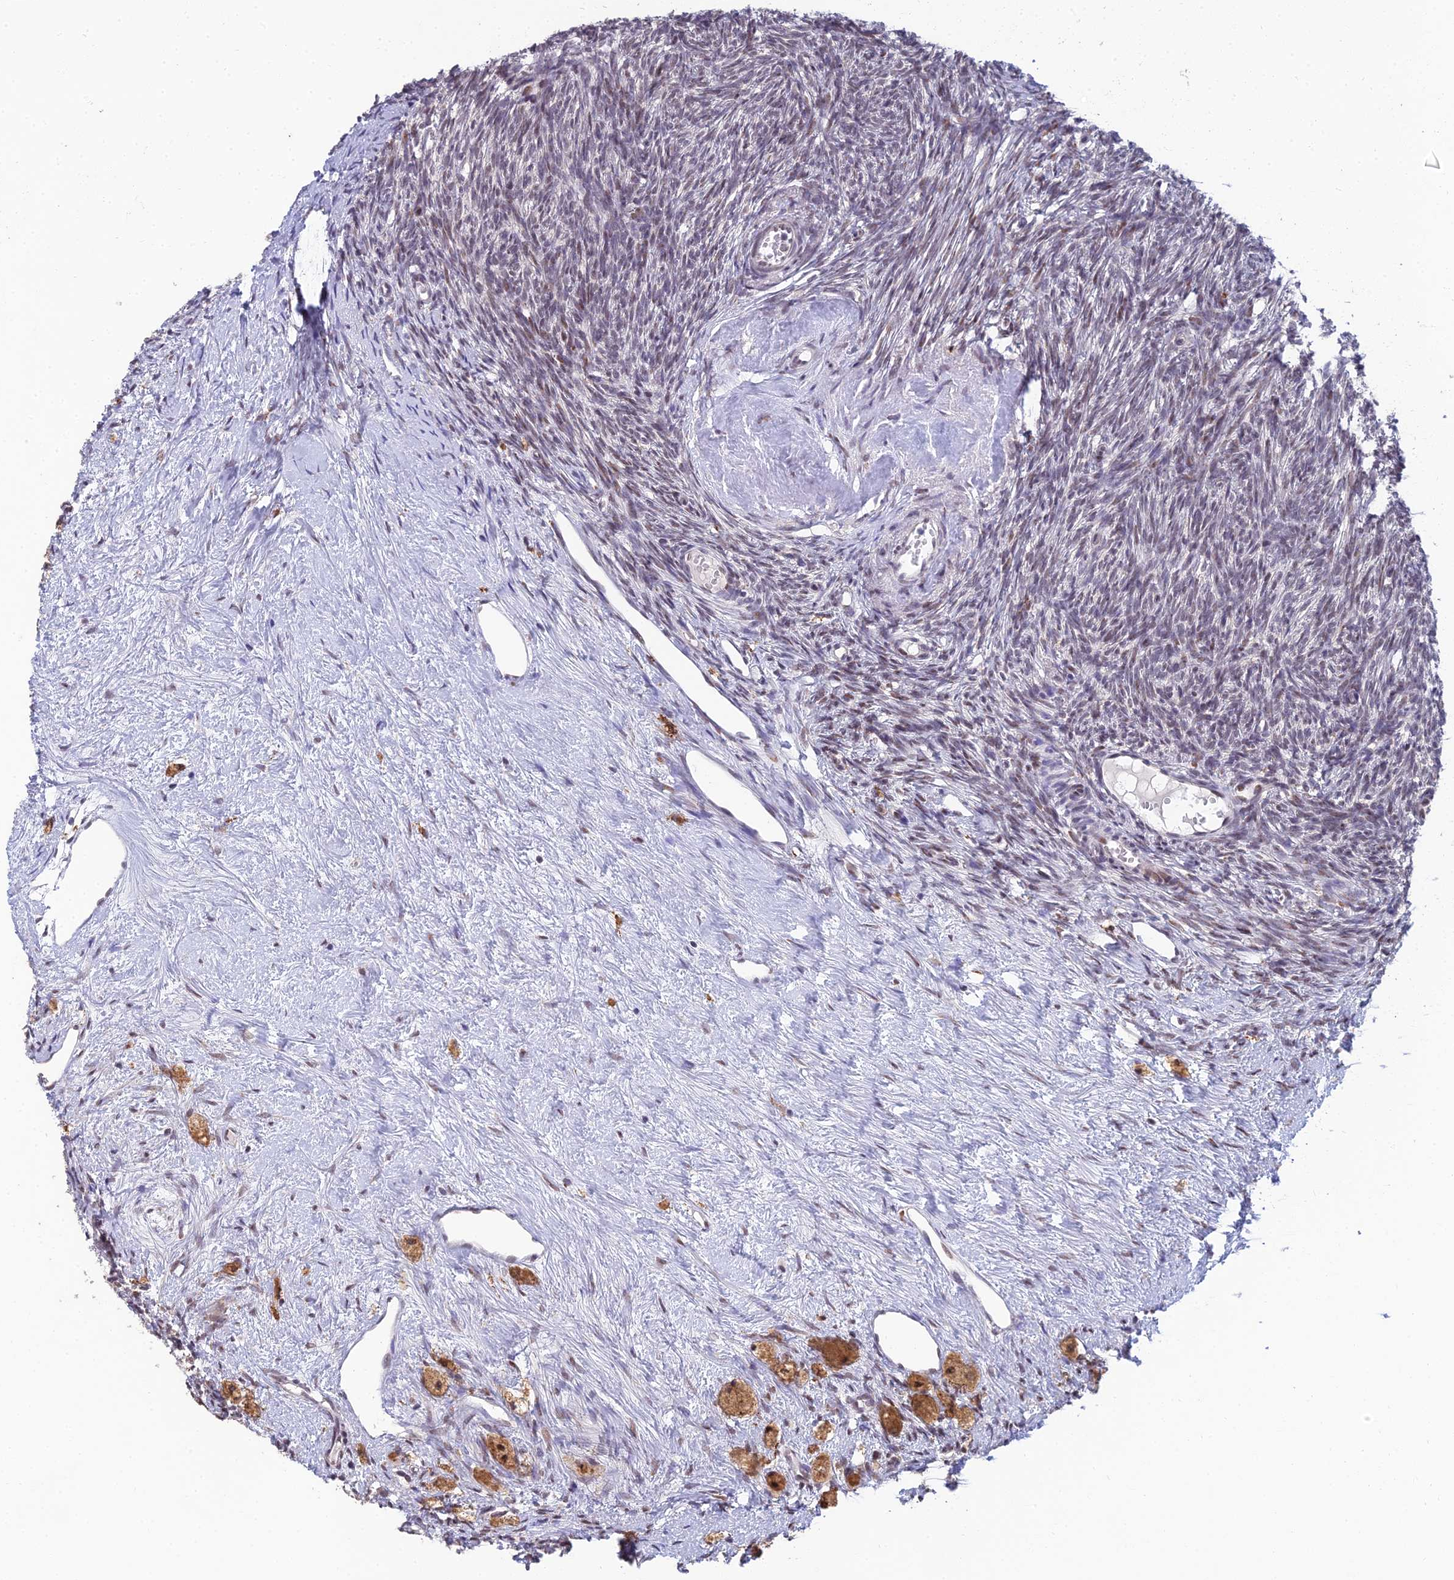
{"staining": {"intensity": "moderate", "quantity": ">75%", "location": "cytoplasmic/membranous,nuclear"}, "tissue": "ovary", "cell_type": "Follicle cells", "image_type": "normal", "snomed": [{"axis": "morphology", "description": "Normal tissue, NOS"}, {"axis": "topography", "description": "Ovary"}], "caption": "DAB immunohistochemical staining of unremarkable ovary displays moderate cytoplasmic/membranous,nuclear protein positivity in about >75% of follicle cells.", "gene": "ABHD17A", "patient": {"sex": "female", "age": 51}}